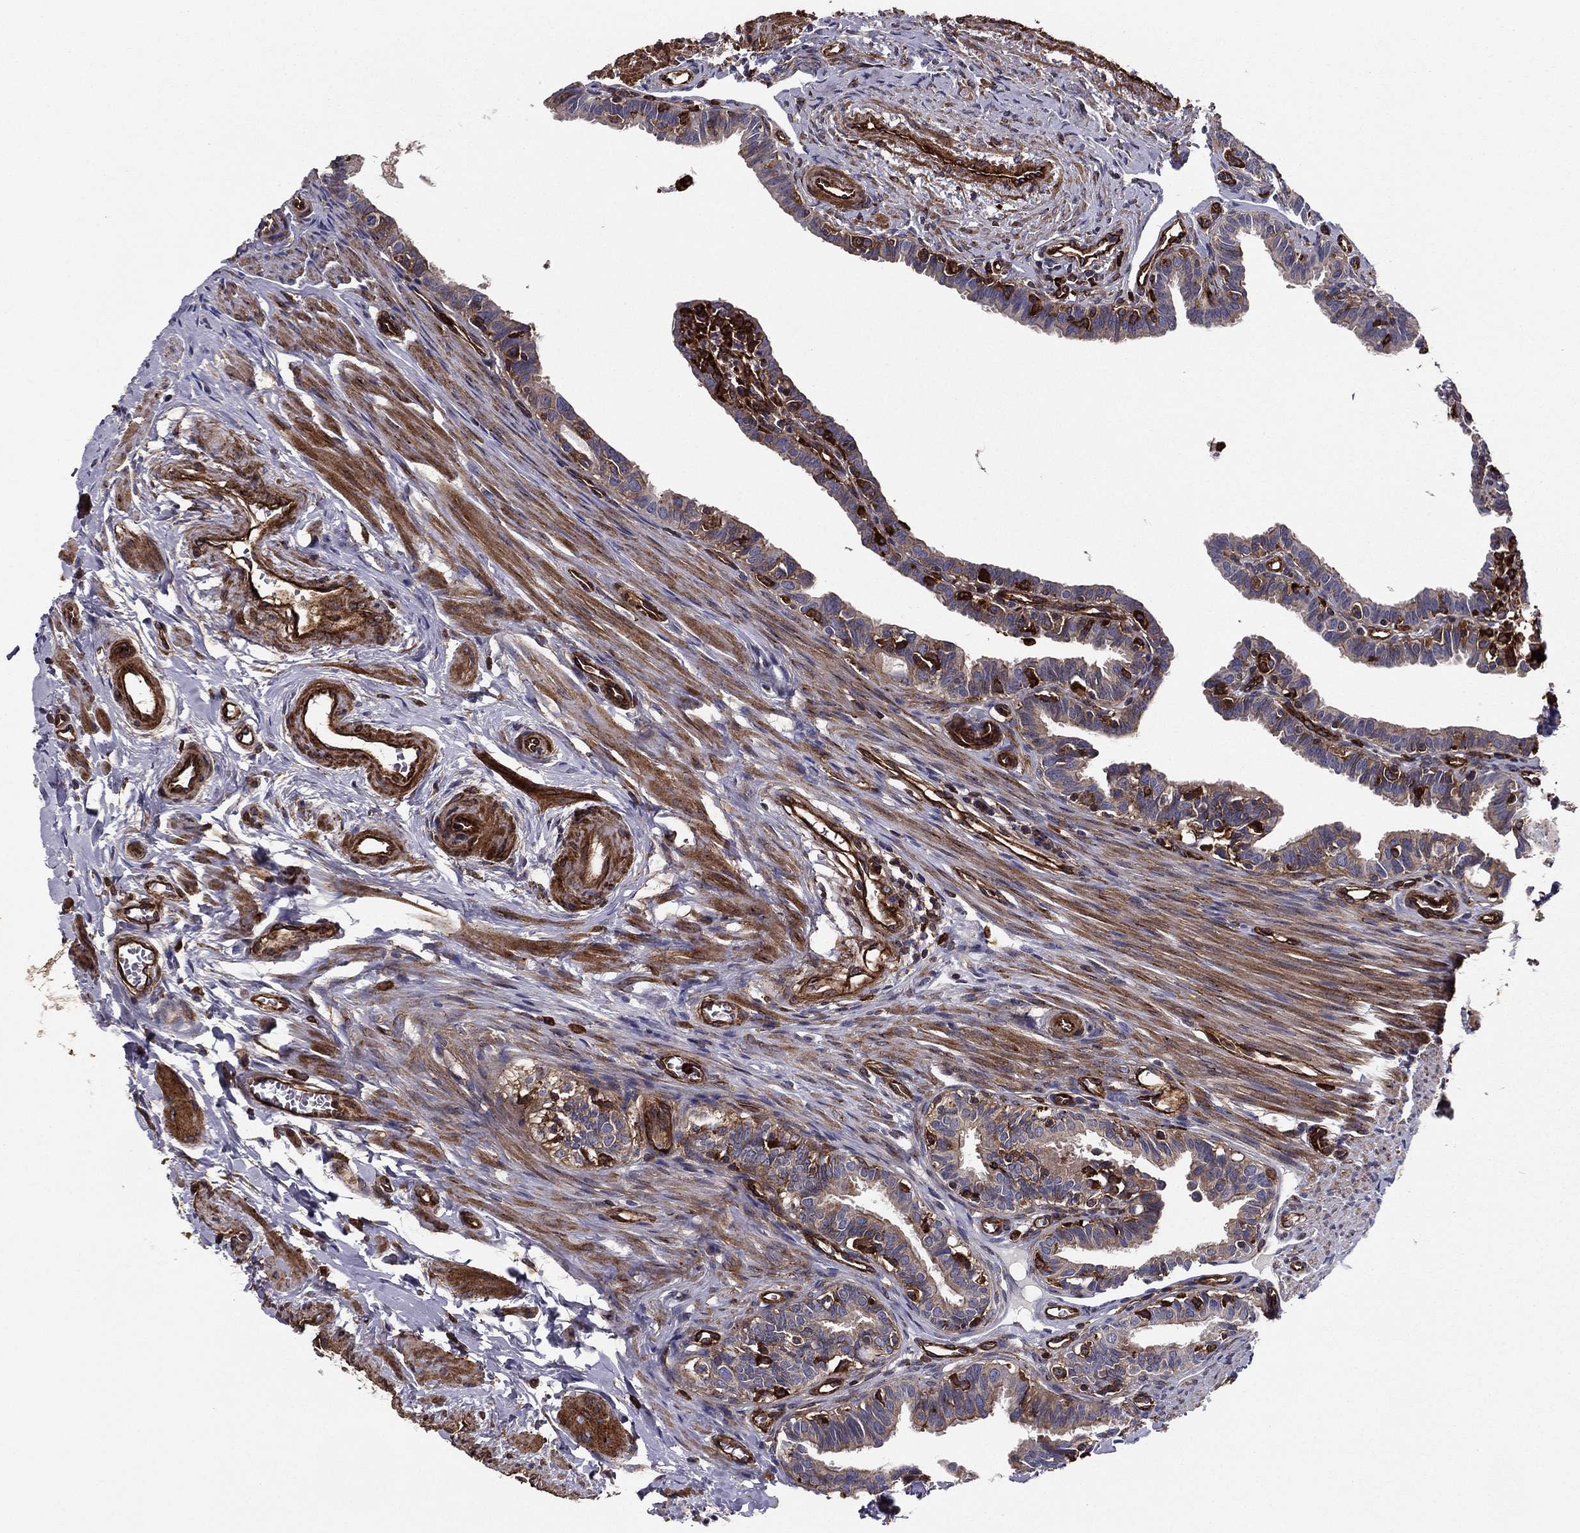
{"staining": {"intensity": "moderate", "quantity": "<25%", "location": "cytoplasmic/membranous"}, "tissue": "fallopian tube", "cell_type": "Glandular cells", "image_type": "normal", "snomed": [{"axis": "morphology", "description": "Normal tissue, NOS"}, {"axis": "topography", "description": "Fallopian tube"}], "caption": "Brown immunohistochemical staining in normal human fallopian tube demonstrates moderate cytoplasmic/membranous staining in about <25% of glandular cells. The staining was performed using DAB, with brown indicating positive protein expression. Nuclei are stained blue with hematoxylin.", "gene": "EHBP1L1", "patient": {"sex": "female", "age": 36}}